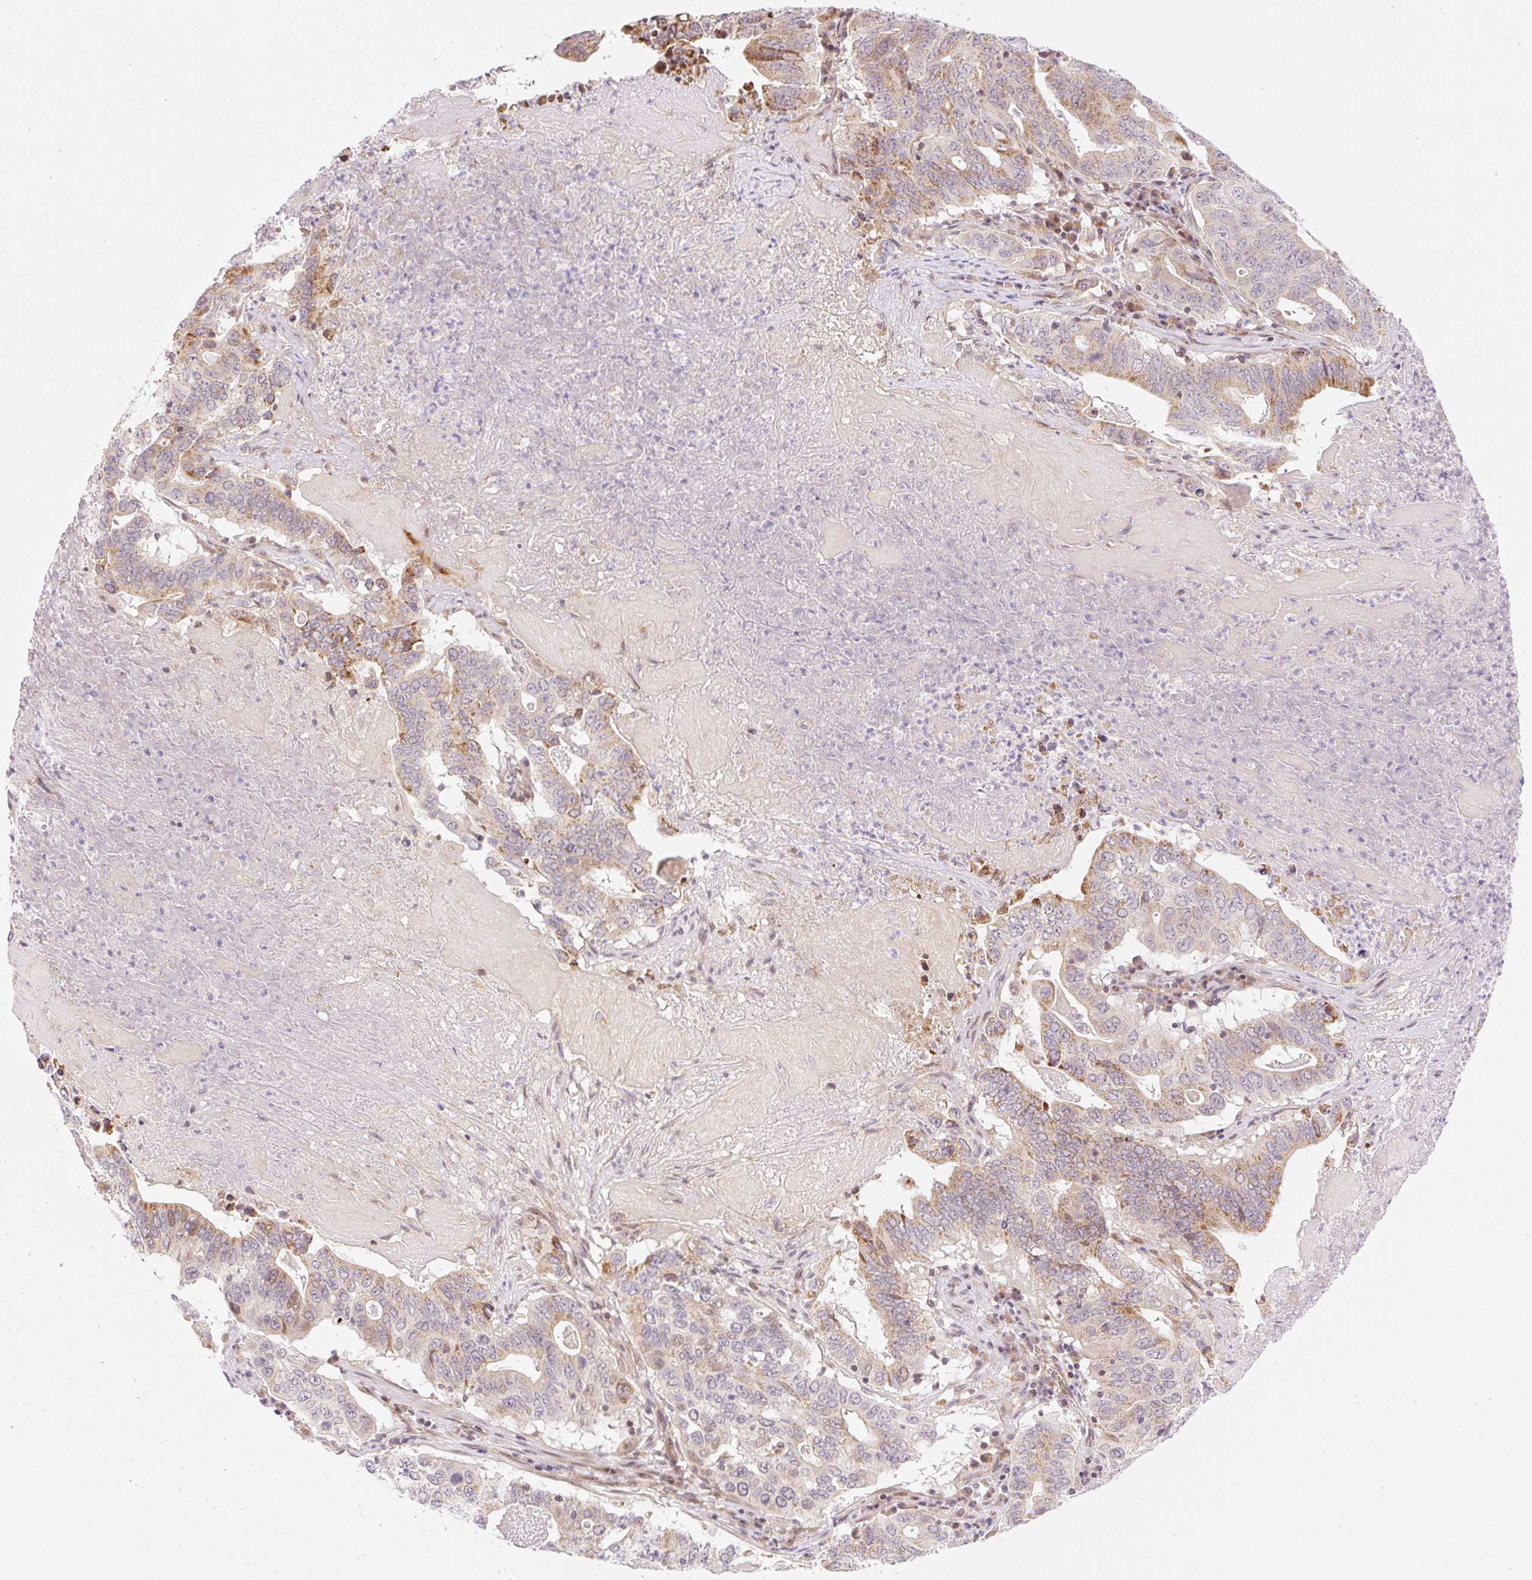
{"staining": {"intensity": "moderate", "quantity": "<25%", "location": "cytoplasmic/membranous"}, "tissue": "lung cancer", "cell_type": "Tumor cells", "image_type": "cancer", "snomed": [{"axis": "morphology", "description": "Adenocarcinoma, NOS"}, {"axis": "topography", "description": "Lung"}], "caption": "High-magnification brightfield microscopy of lung adenocarcinoma stained with DAB (brown) and counterstained with hematoxylin (blue). tumor cells exhibit moderate cytoplasmic/membranous staining is present in approximately<25% of cells. Using DAB (brown) and hematoxylin (blue) stains, captured at high magnification using brightfield microscopy.", "gene": "ZNF394", "patient": {"sex": "female", "age": 60}}